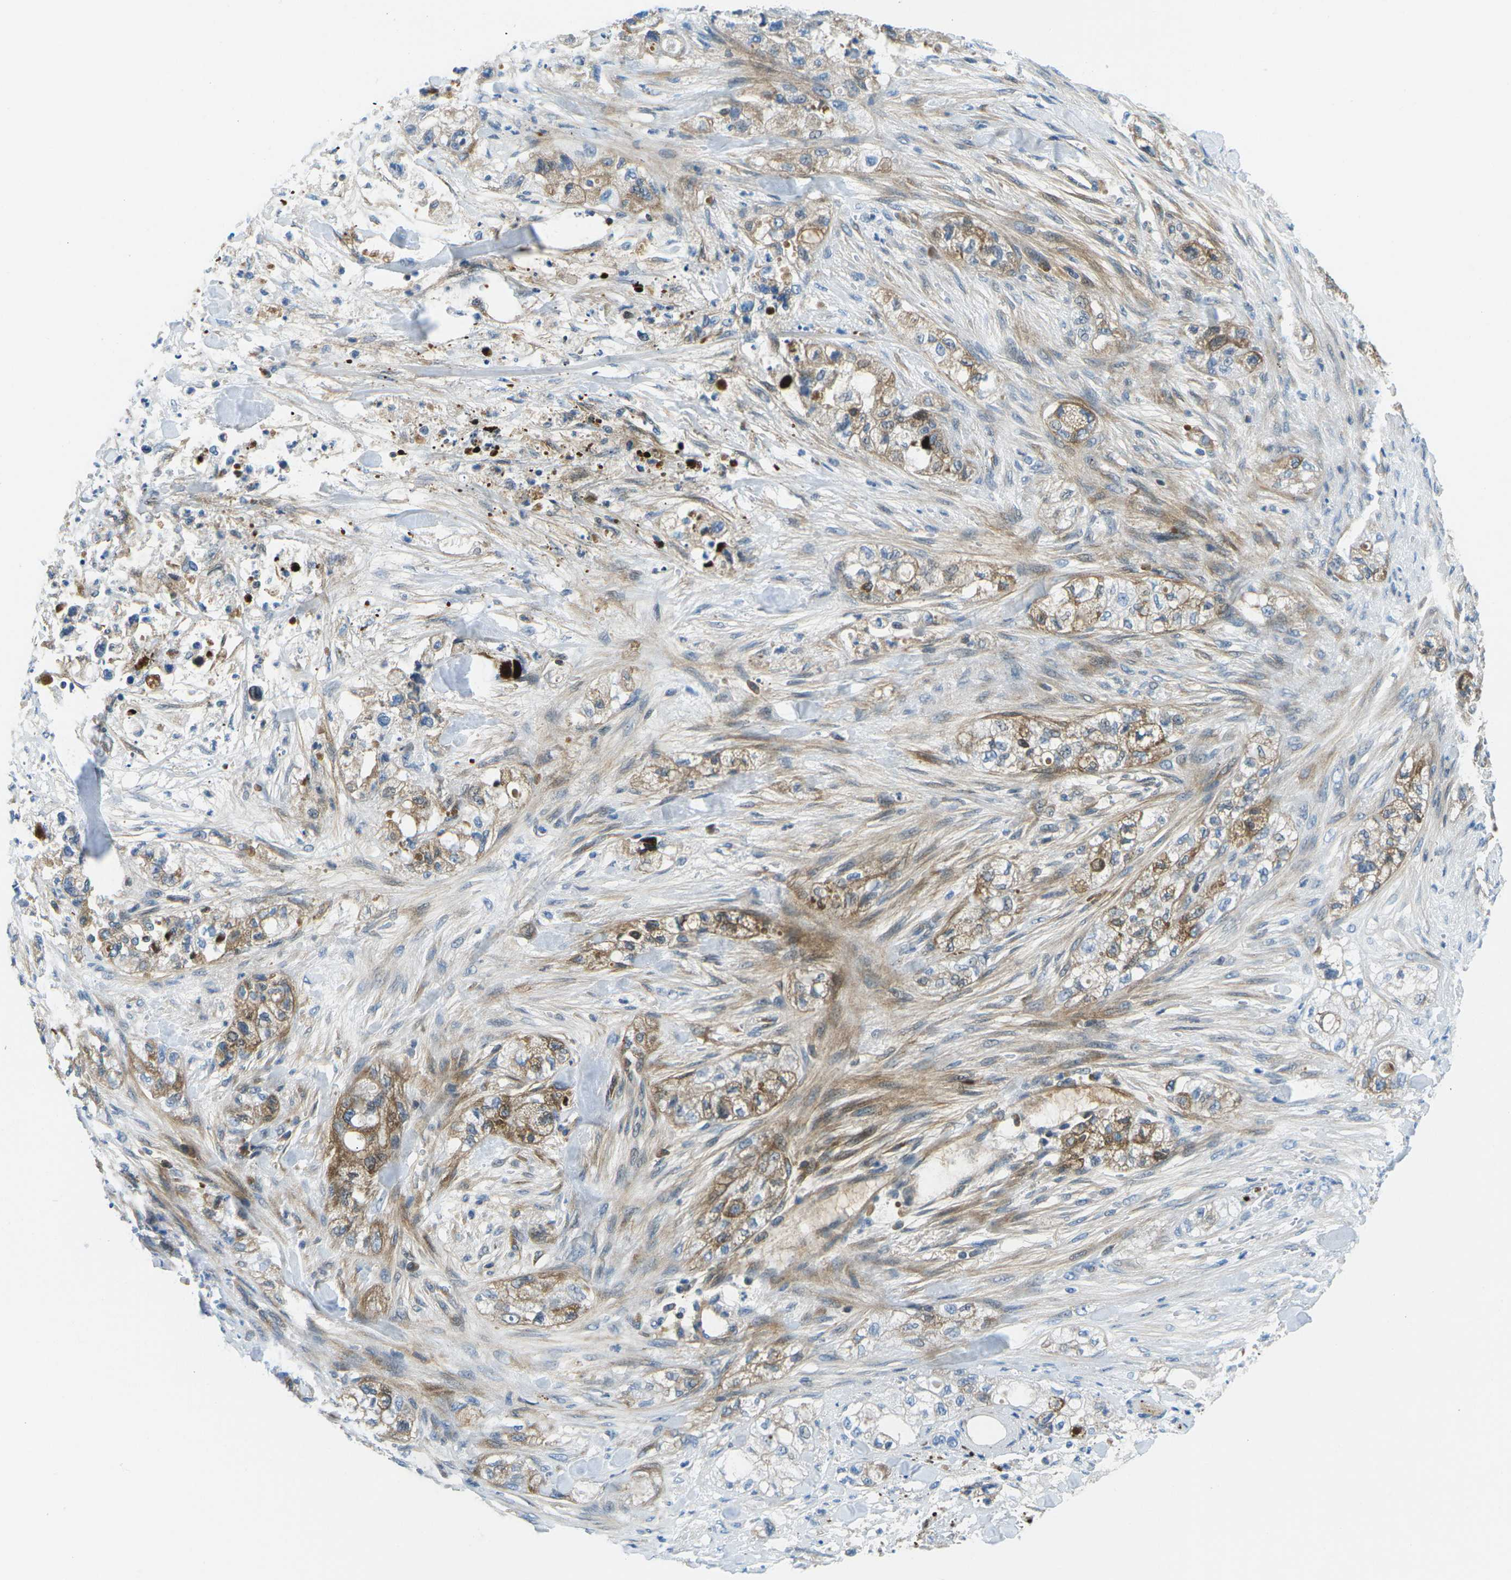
{"staining": {"intensity": "moderate", "quantity": ">75%", "location": "cytoplasmic/membranous"}, "tissue": "pancreatic cancer", "cell_type": "Tumor cells", "image_type": "cancer", "snomed": [{"axis": "morphology", "description": "Adenocarcinoma, NOS"}, {"axis": "topography", "description": "Pancreas"}], "caption": "DAB (3,3'-diaminobenzidine) immunohistochemical staining of human pancreatic cancer (adenocarcinoma) displays moderate cytoplasmic/membranous protein expression in about >75% of tumor cells.", "gene": "CFB", "patient": {"sex": "female", "age": 78}}